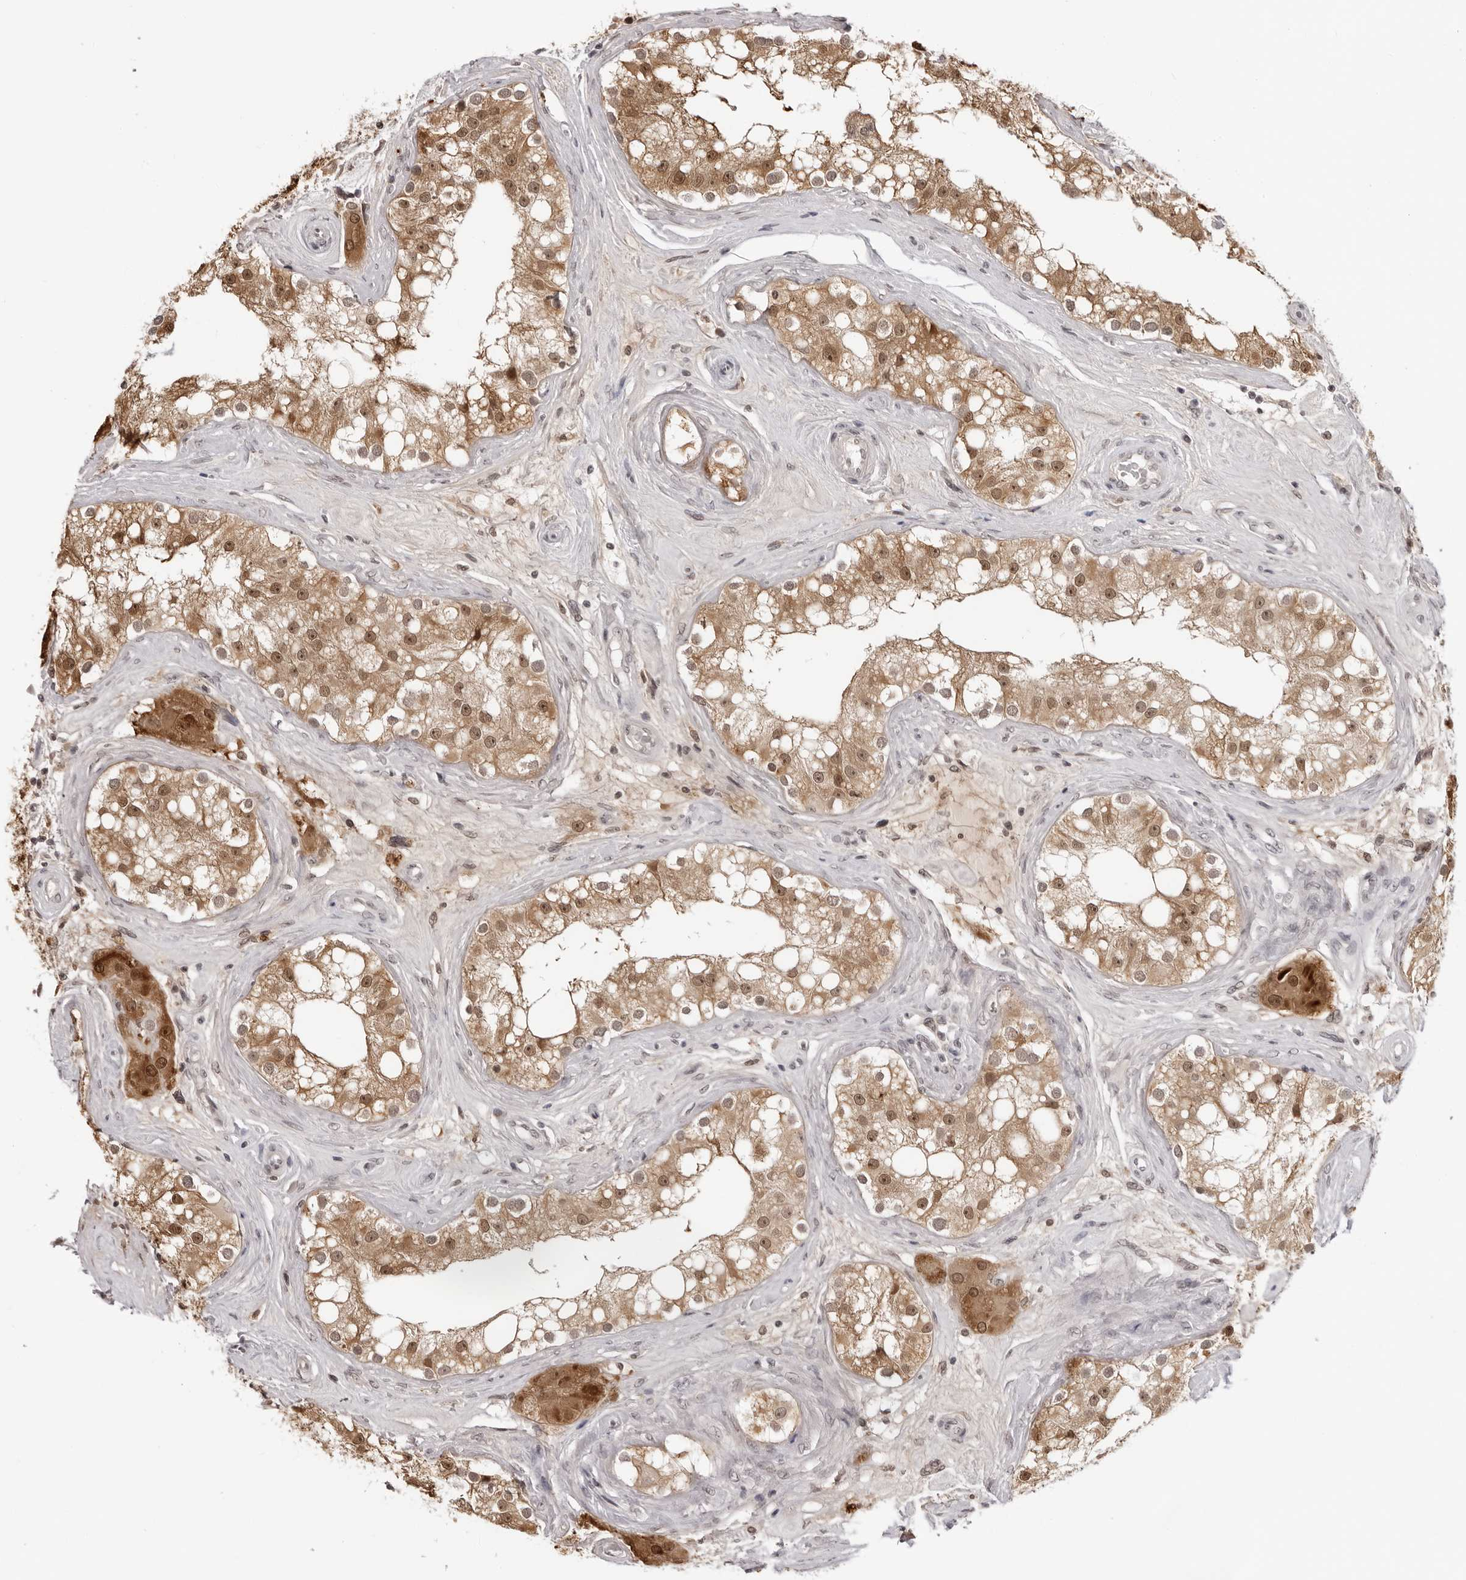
{"staining": {"intensity": "moderate", "quantity": ">75%", "location": "cytoplasmic/membranous,nuclear"}, "tissue": "testis", "cell_type": "Cells in seminiferous ducts", "image_type": "normal", "snomed": [{"axis": "morphology", "description": "Normal tissue, NOS"}, {"axis": "topography", "description": "Testis"}], "caption": "Brown immunohistochemical staining in benign testis shows moderate cytoplasmic/membranous,nuclear expression in approximately >75% of cells in seminiferous ducts.", "gene": "SRGAP2", "patient": {"sex": "male", "age": 84}}